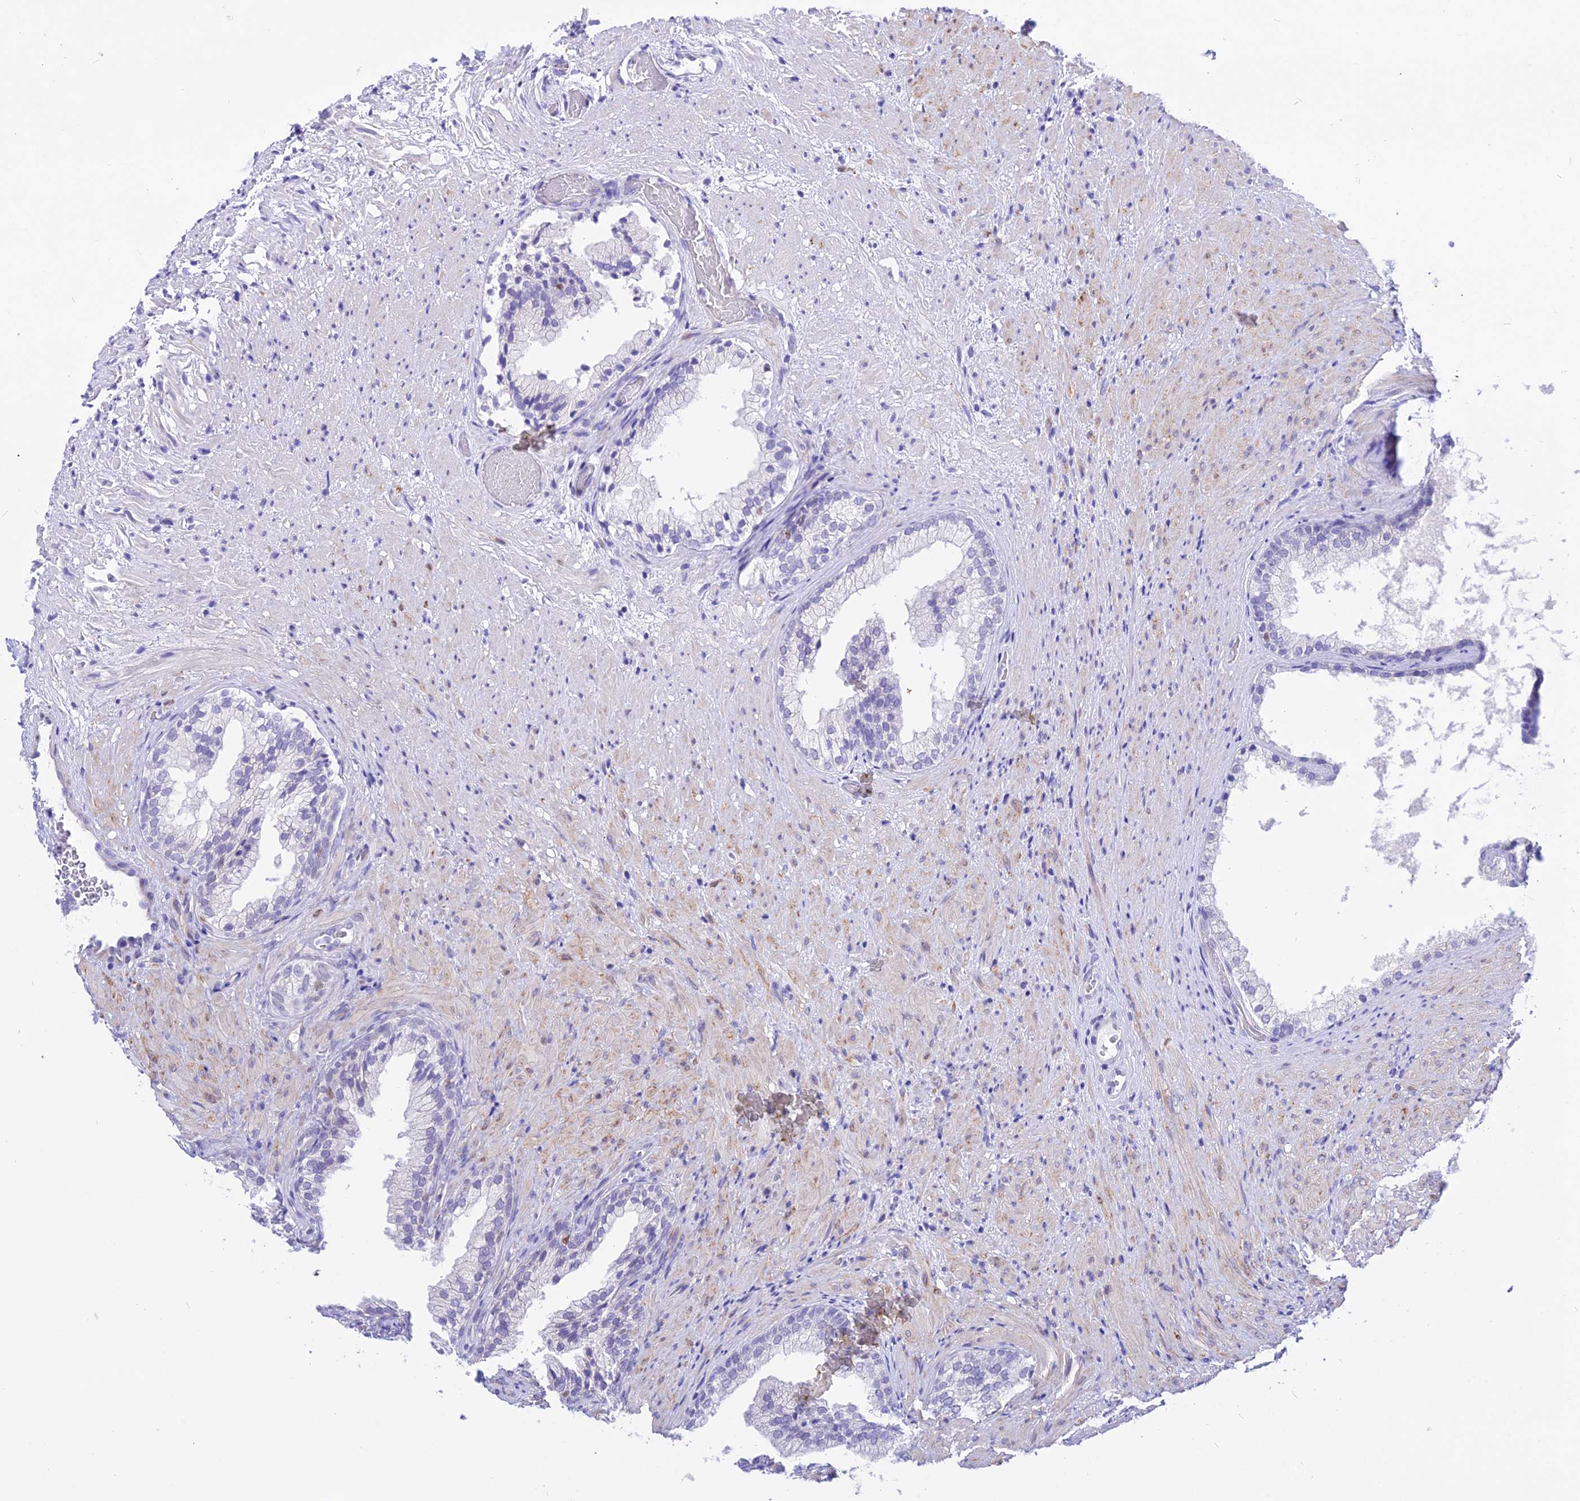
{"staining": {"intensity": "negative", "quantity": "none", "location": "none"}, "tissue": "prostate", "cell_type": "Glandular cells", "image_type": "normal", "snomed": [{"axis": "morphology", "description": "Normal tissue, NOS"}, {"axis": "topography", "description": "Prostate"}], "caption": "Image shows no significant protein staining in glandular cells of unremarkable prostate. (Brightfield microscopy of DAB immunohistochemistry at high magnification).", "gene": "DEFB107A", "patient": {"sex": "male", "age": 76}}